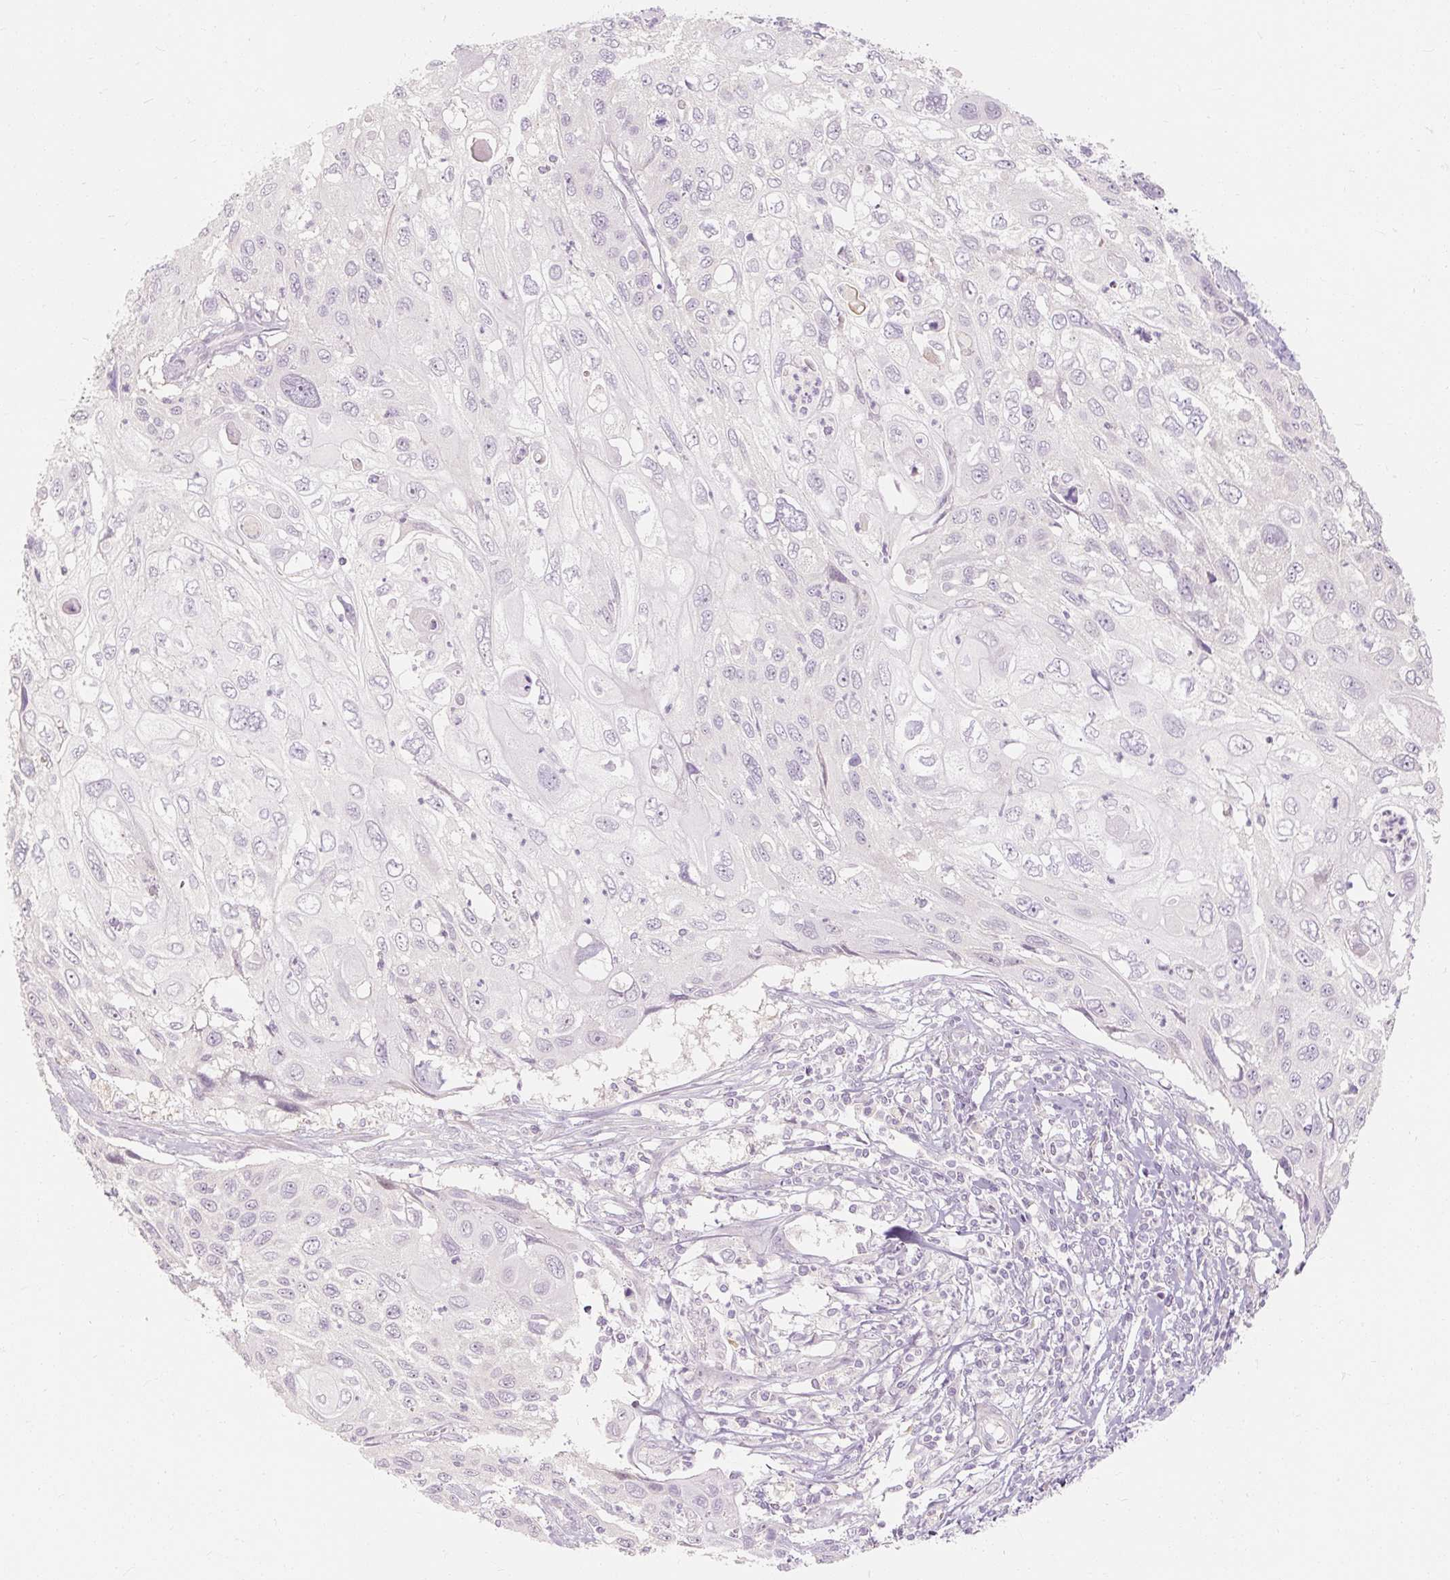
{"staining": {"intensity": "negative", "quantity": "none", "location": "none"}, "tissue": "cervical cancer", "cell_type": "Tumor cells", "image_type": "cancer", "snomed": [{"axis": "morphology", "description": "Squamous cell carcinoma, NOS"}, {"axis": "topography", "description": "Cervix"}], "caption": "Tumor cells are negative for protein expression in human cervical cancer (squamous cell carcinoma). The staining was performed using DAB (3,3'-diaminobenzidine) to visualize the protein expression in brown, while the nuclei were stained in blue with hematoxylin (Magnification: 20x).", "gene": "CAPN3", "patient": {"sex": "female", "age": 70}}